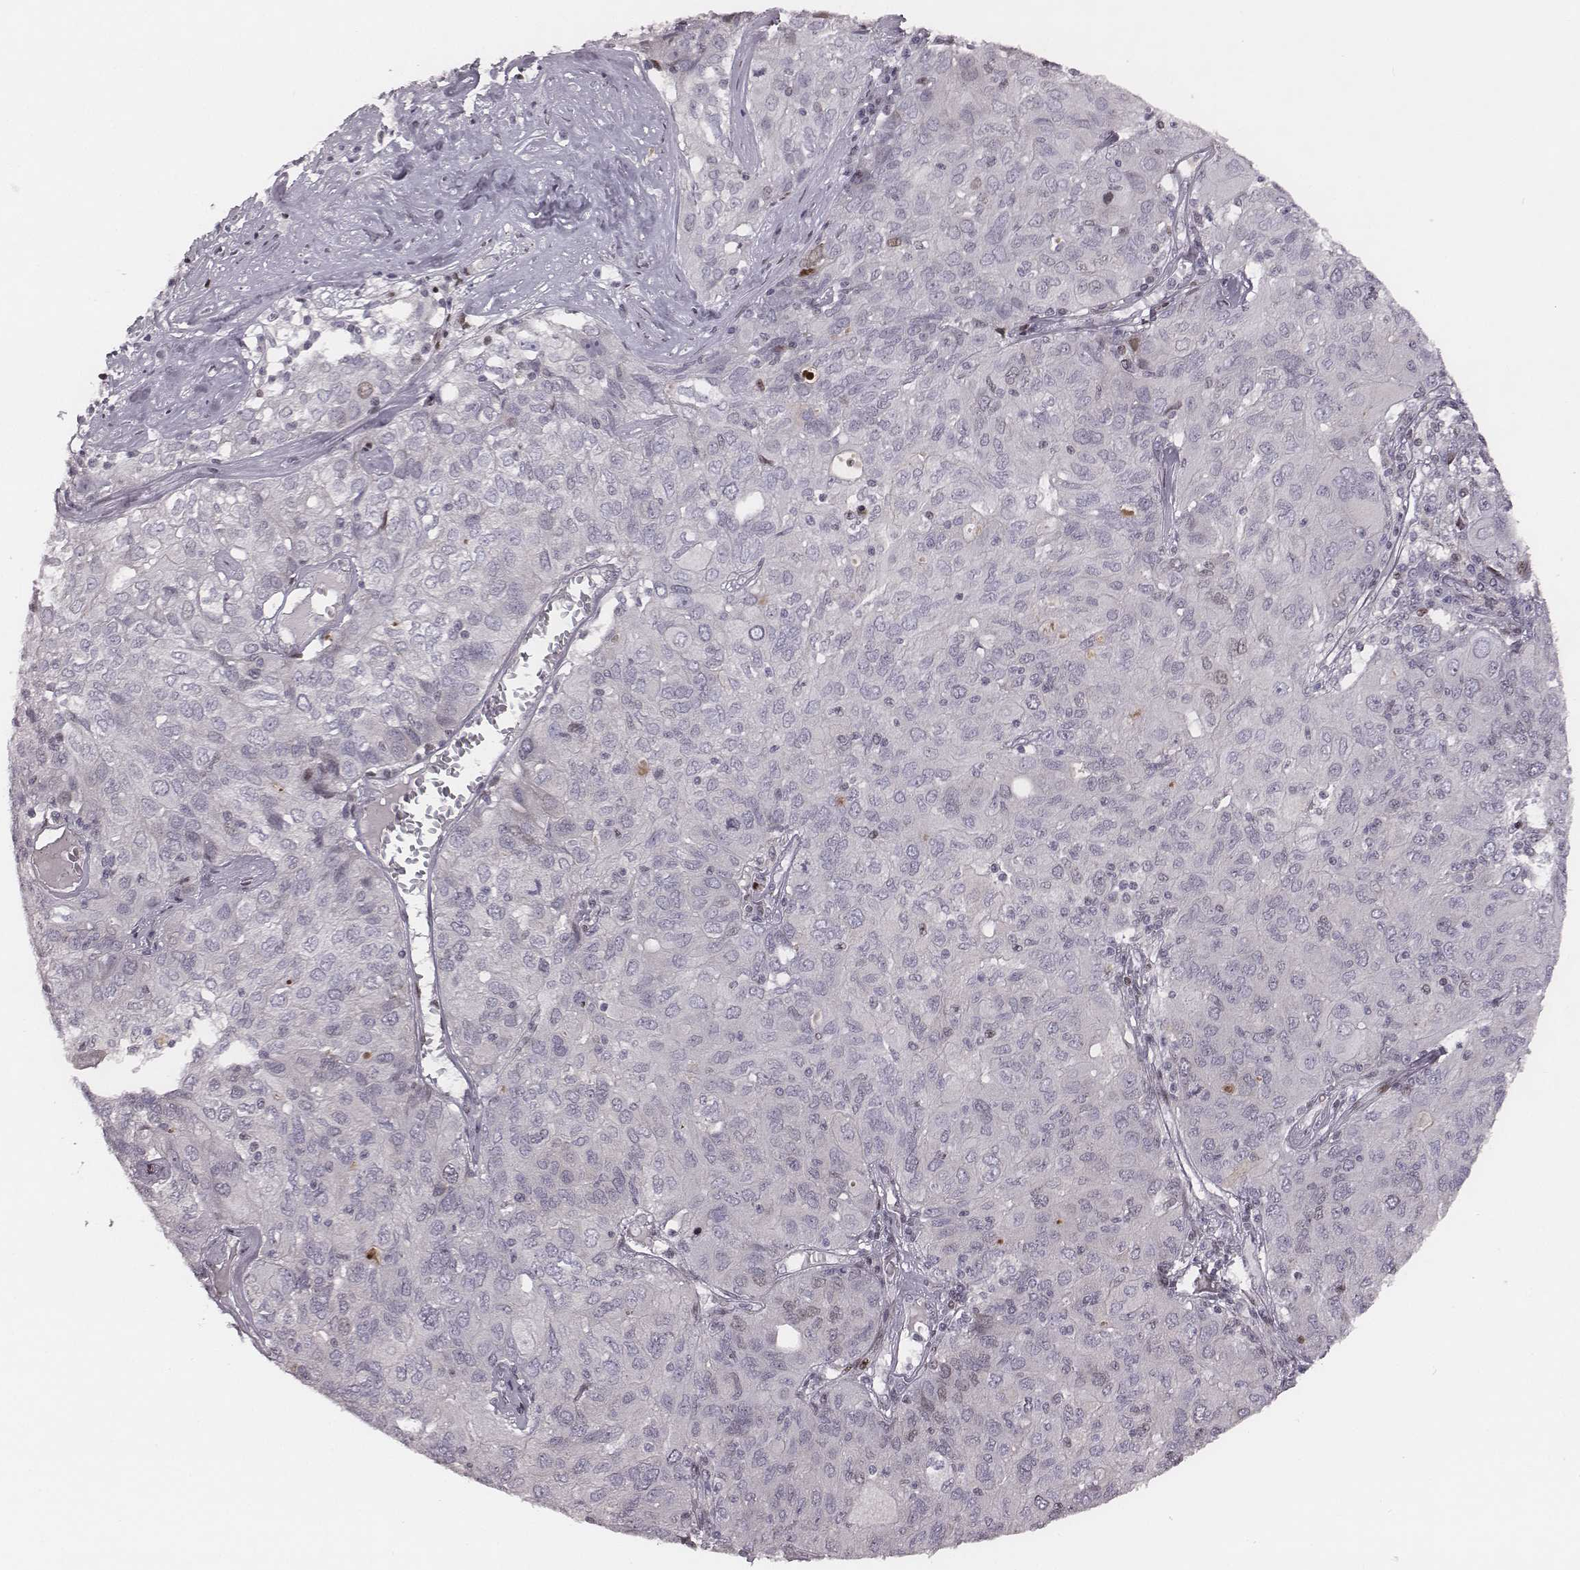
{"staining": {"intensity": "negative", "quantity": "none", "location": "none"}, "tissue": "ovarian cancer", "cell_type": "Tumor cells", "image_type": "cancer", "snomed": [{"axis": "morphology", "description": "Carcinoma, endometroid"}, {"axis": "topography", "description": "Ovary"}], "caption": "This is a image of IHC staining of ovarian cancer (endometroid carcinoma), which shows no expression in tumor cells.", "gene": "NDC1", "patient": {"sex": "female", "age": 50}}